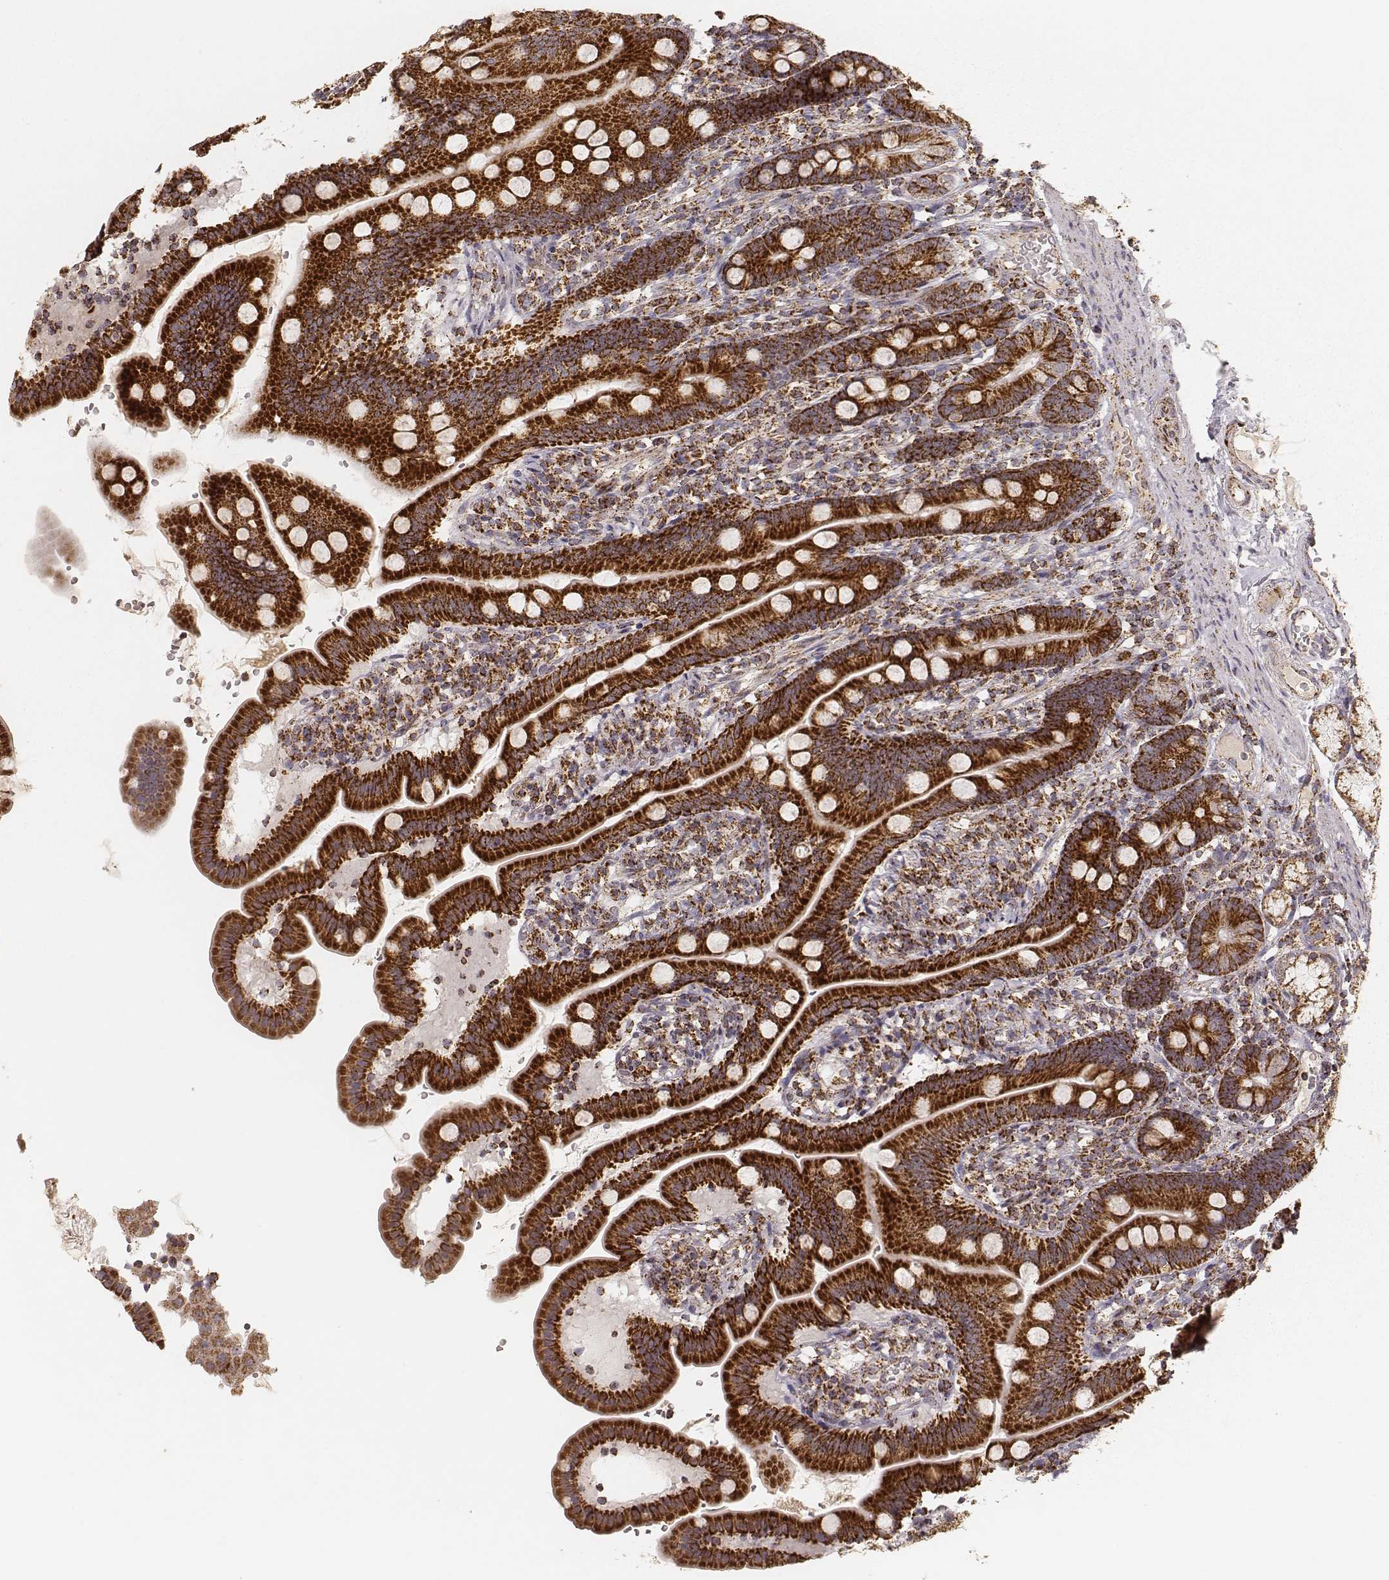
{"staining": {"intensity": "strong", "quantity": ">75%", "location": "cytoplasmic/membranous"}, "tissue": "duodenum", "cell_type": "Glandular cells", "image_type": "normal", "snomed": [{"axis": "morphology", "description": "Normal tissue, NOS"}, {"axis": "topography", "description": "Duodenum"}], "caption": "Protein staining by IHC shows strong cytoplasmic/membranous positivity in about >75% of glandular cells in unremarkable duodenum.", "gene": "CS", "patient": {"sex": "female", "age": 67}}